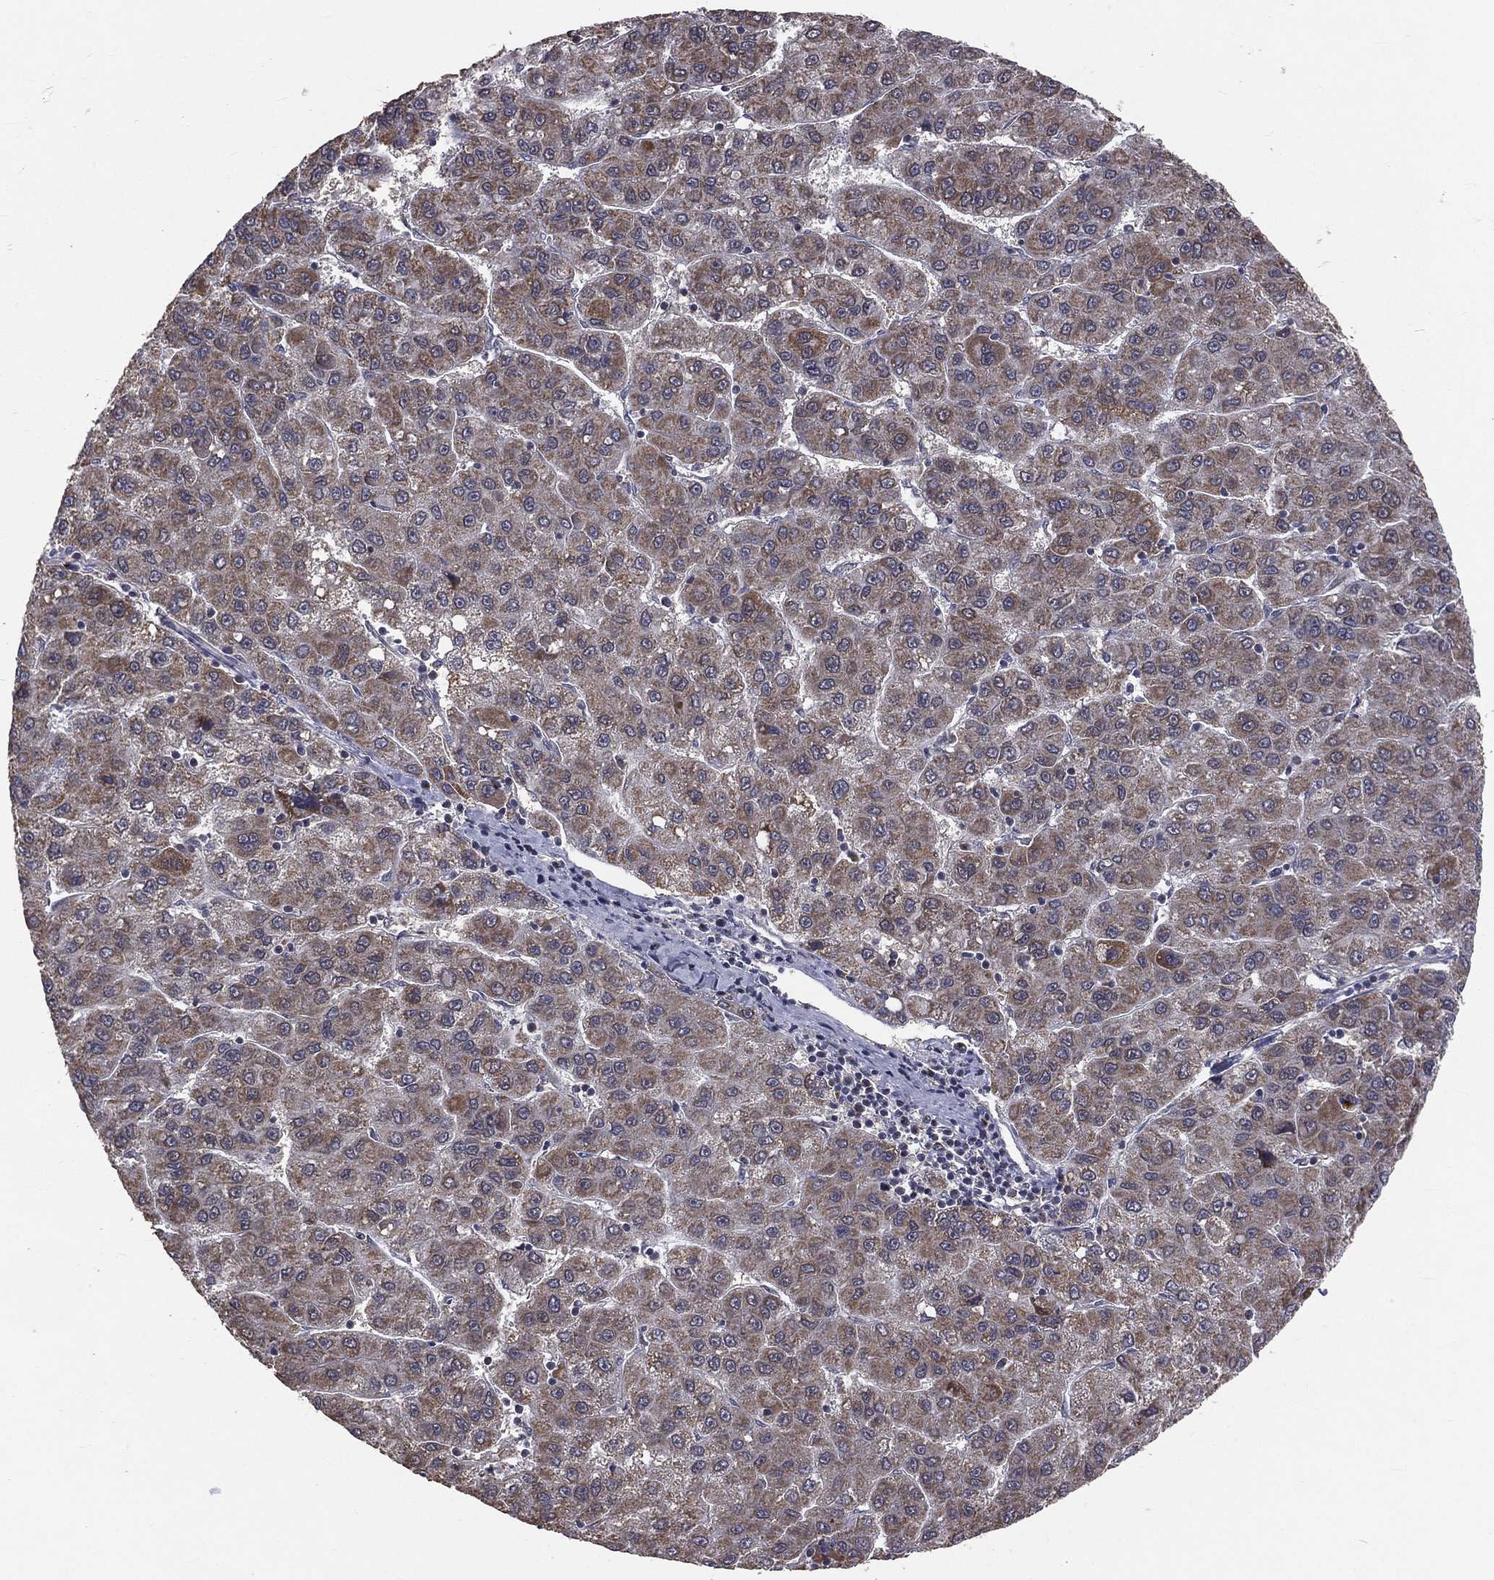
{"staining": {"intensity": "moderate", "quantity": "25%-75%", "location": "cytoplasmic/membranous"}, "tissue": "liver cancer", "cell_type": "Tumor cells", "image_type": "cancer", "snomed": [{"axis": "morphology", "description": "Carcinoma, Hepatocellular, NOS"}, {"axis": "topography", "description": "Liver"}], "caption": "The immunohistochemical stain labels moderate cytoplasmic/membranous positivity in tumor cells of liver cancer (hepatocellular carcinoma) tissue.", "gene": "MRPL46", "patient": {"sex": "female", "age": 82}}